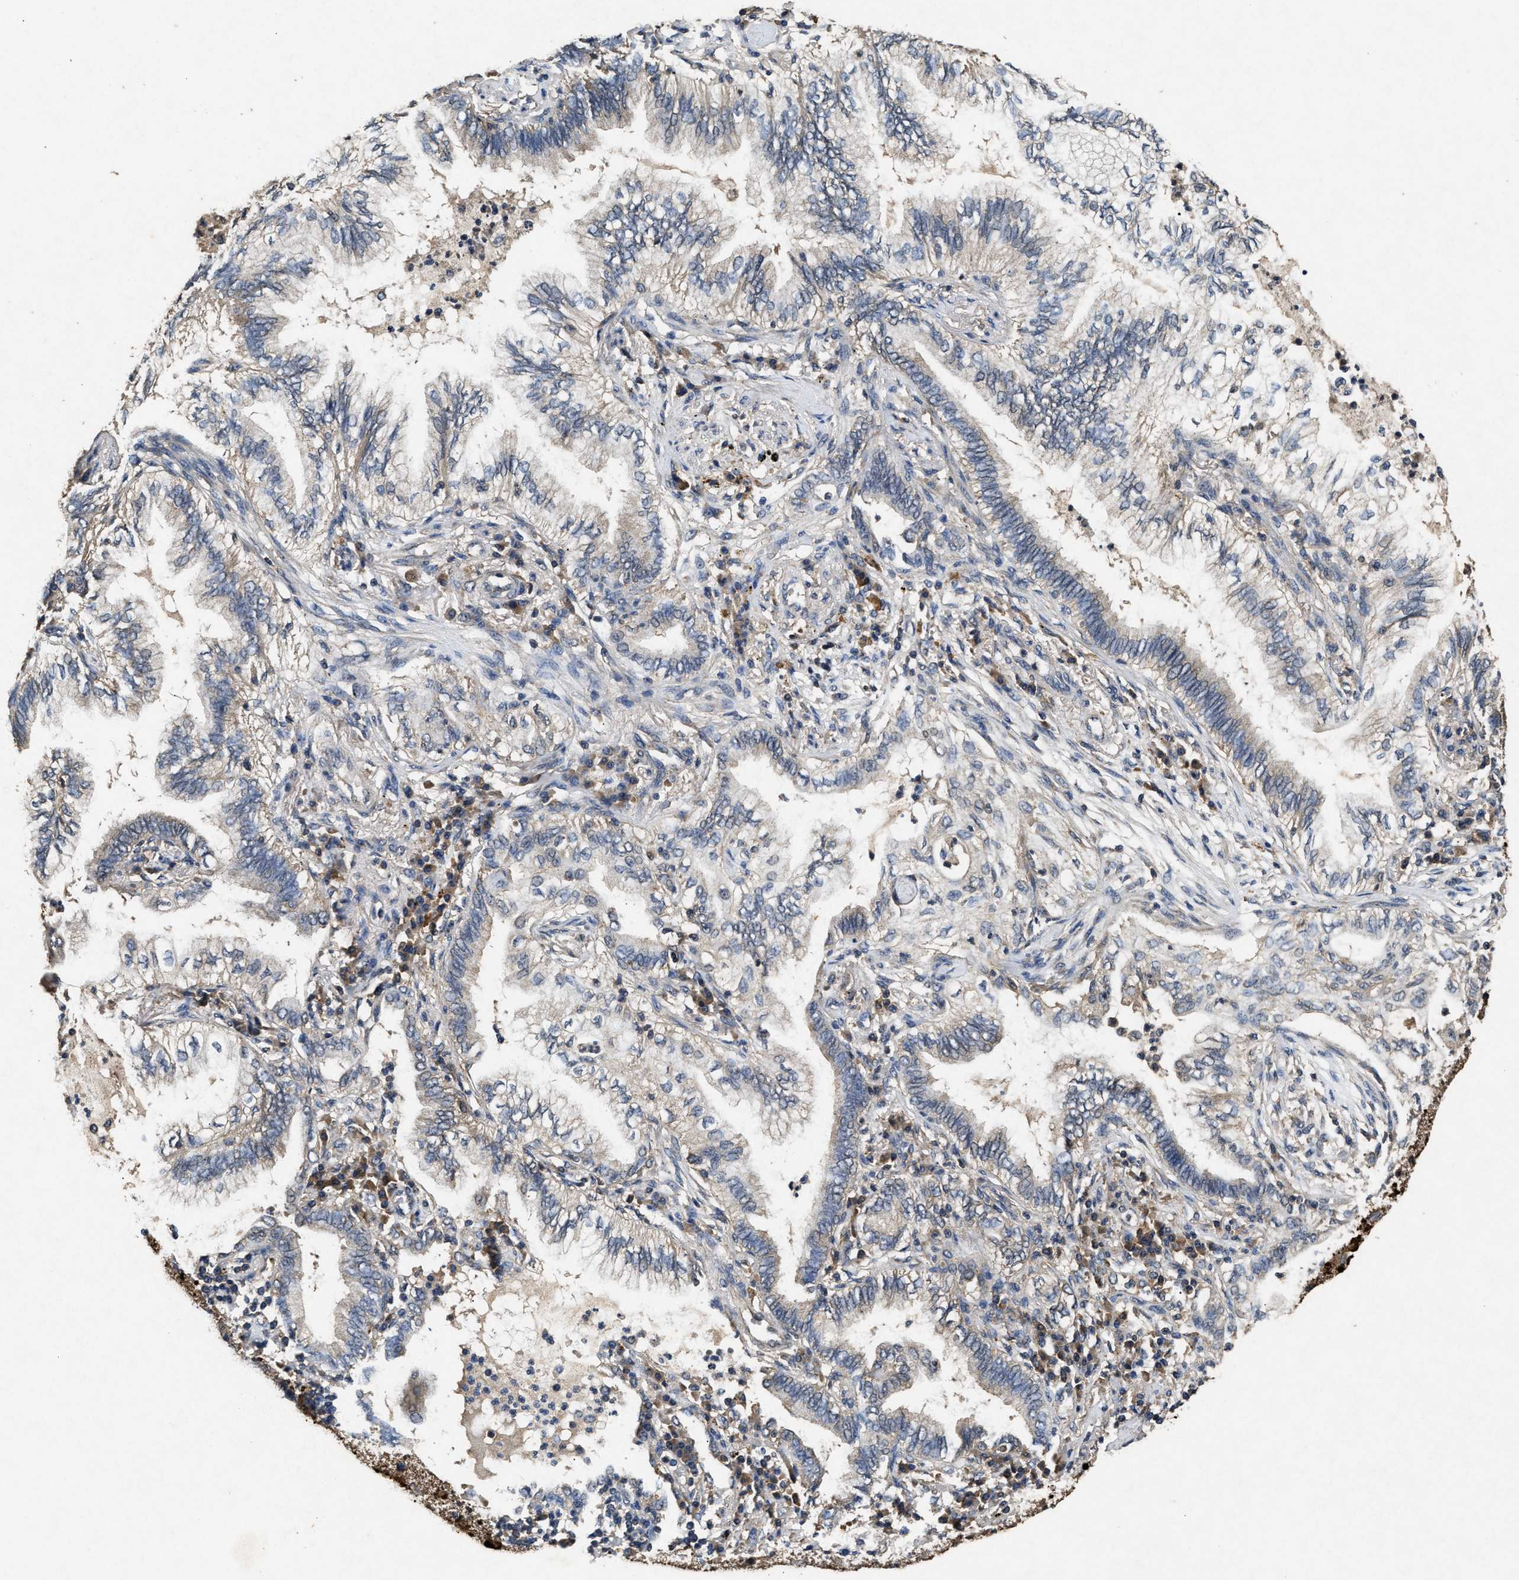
{"staining": {"intensity": "negative", "quantity": "none", "location": "none"}, "tissue": "lung cancer", "cell_type": "Tumor cells", "image_type": "cancer", "snomed": [{"axis": "morphology", "description": "Normal tissue, NOS"}, {"axis": "morphology", "description": "Adenocarcinoma, NOS"}, {"axis": "topography", "description": "Bronchus"}, {"axis": "topography", "description": "Lung"}], "caption": "Immunohistochemistry (IHC) image of lung cancer (adenocarcinoma) stained for a protein (brown), which shows no positivity in tumor cells. (Brightfield microscopy of DAB (3,3'-diaminobenzidine) IHC at high magnification).", "gene": "PDAP1", "patient": {"sex": "female", "age": 70}}